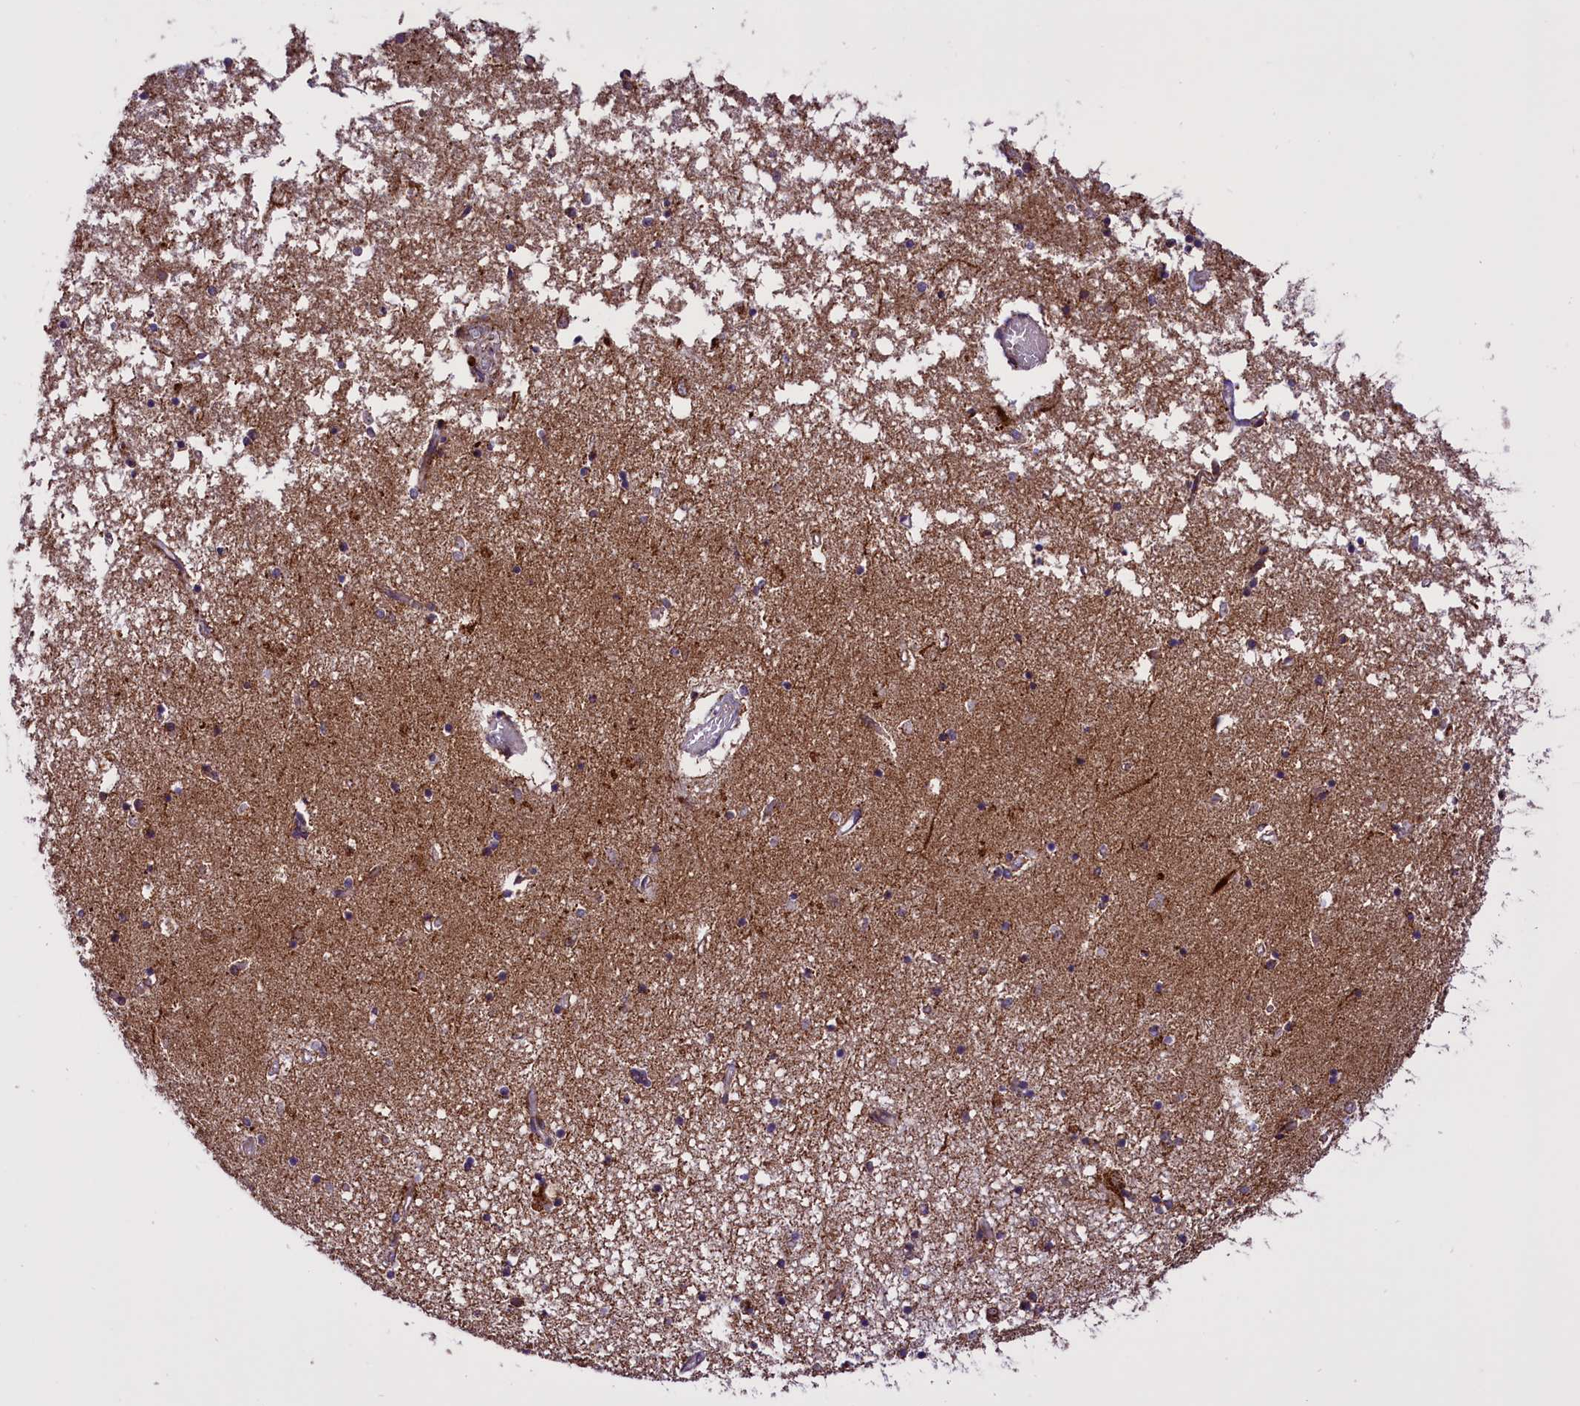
{"staining": {"intensity": "negative", "quantity": "none", "location": "none"}, "tissue": "hippocampus", "cell_type": "Glial cells", "image_type": "normal", "snomed": [{"axis": "morphology", "description": "Normal tissue, NOS"}, {"axis": "topography", "description": "Hippocampus"}], "caption": "Human hippocampus stained for a protein using IHC shows no positivity in glial cells.", "gene": "NDUFS5", "patient": {"sex": "male", "age": 70}}